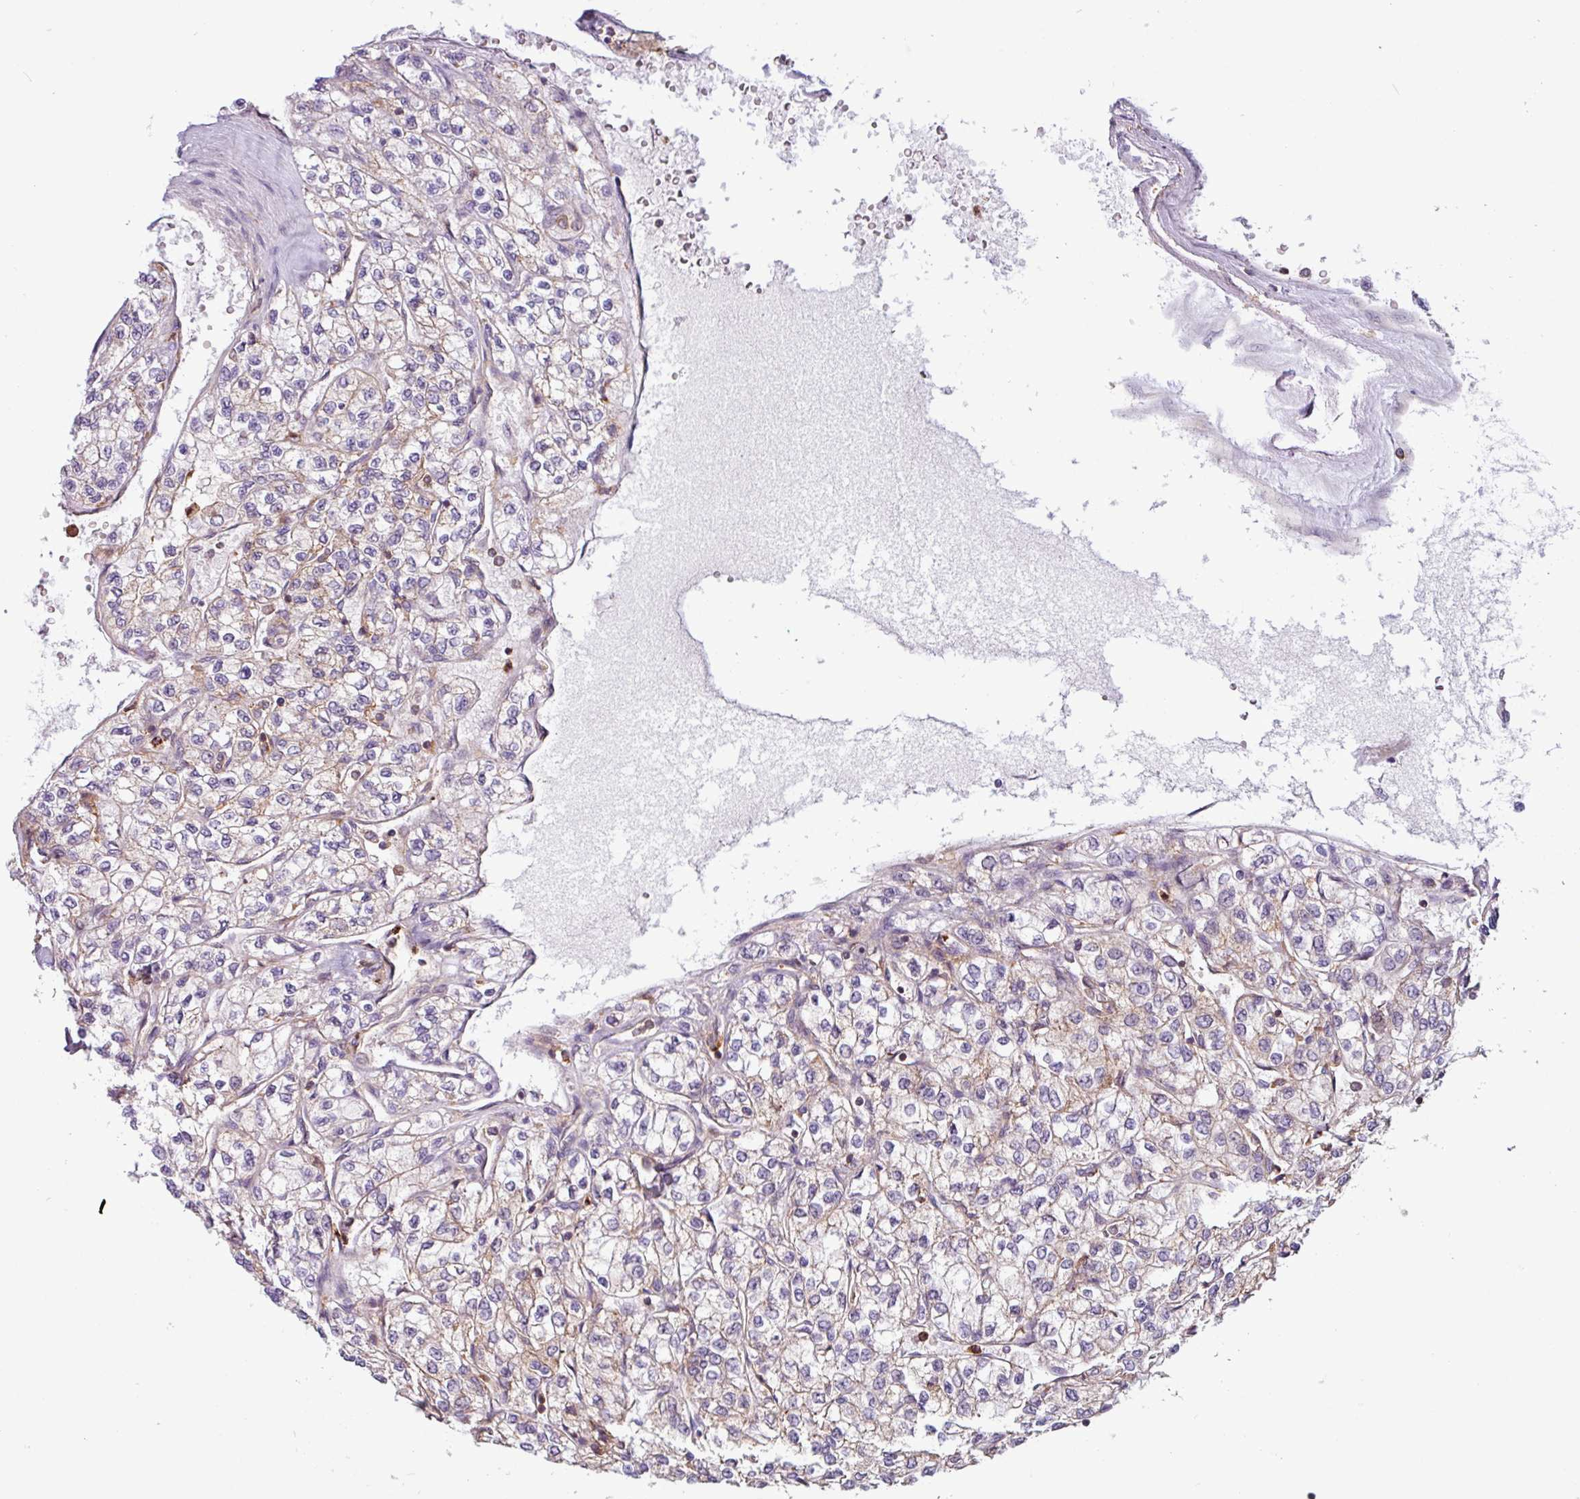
{"staining": {"intensity": "negative", "quantity": "none", "location": "none"}, "tissue": "renal cancer", "cell_type": "Tumor cells", "image_type": "cancer", "snomed": [{"axis": "morphology", "description": "Adenocarcinoma, NOS"}, {"axis": "topography", "description": "Kidney"}], "caption": "The photomicrograph displays no staining of tumor cells in adenocarcinoma (renal).", "gene": "ACTR3", "patient": {"sex": "male", "age": 80}}